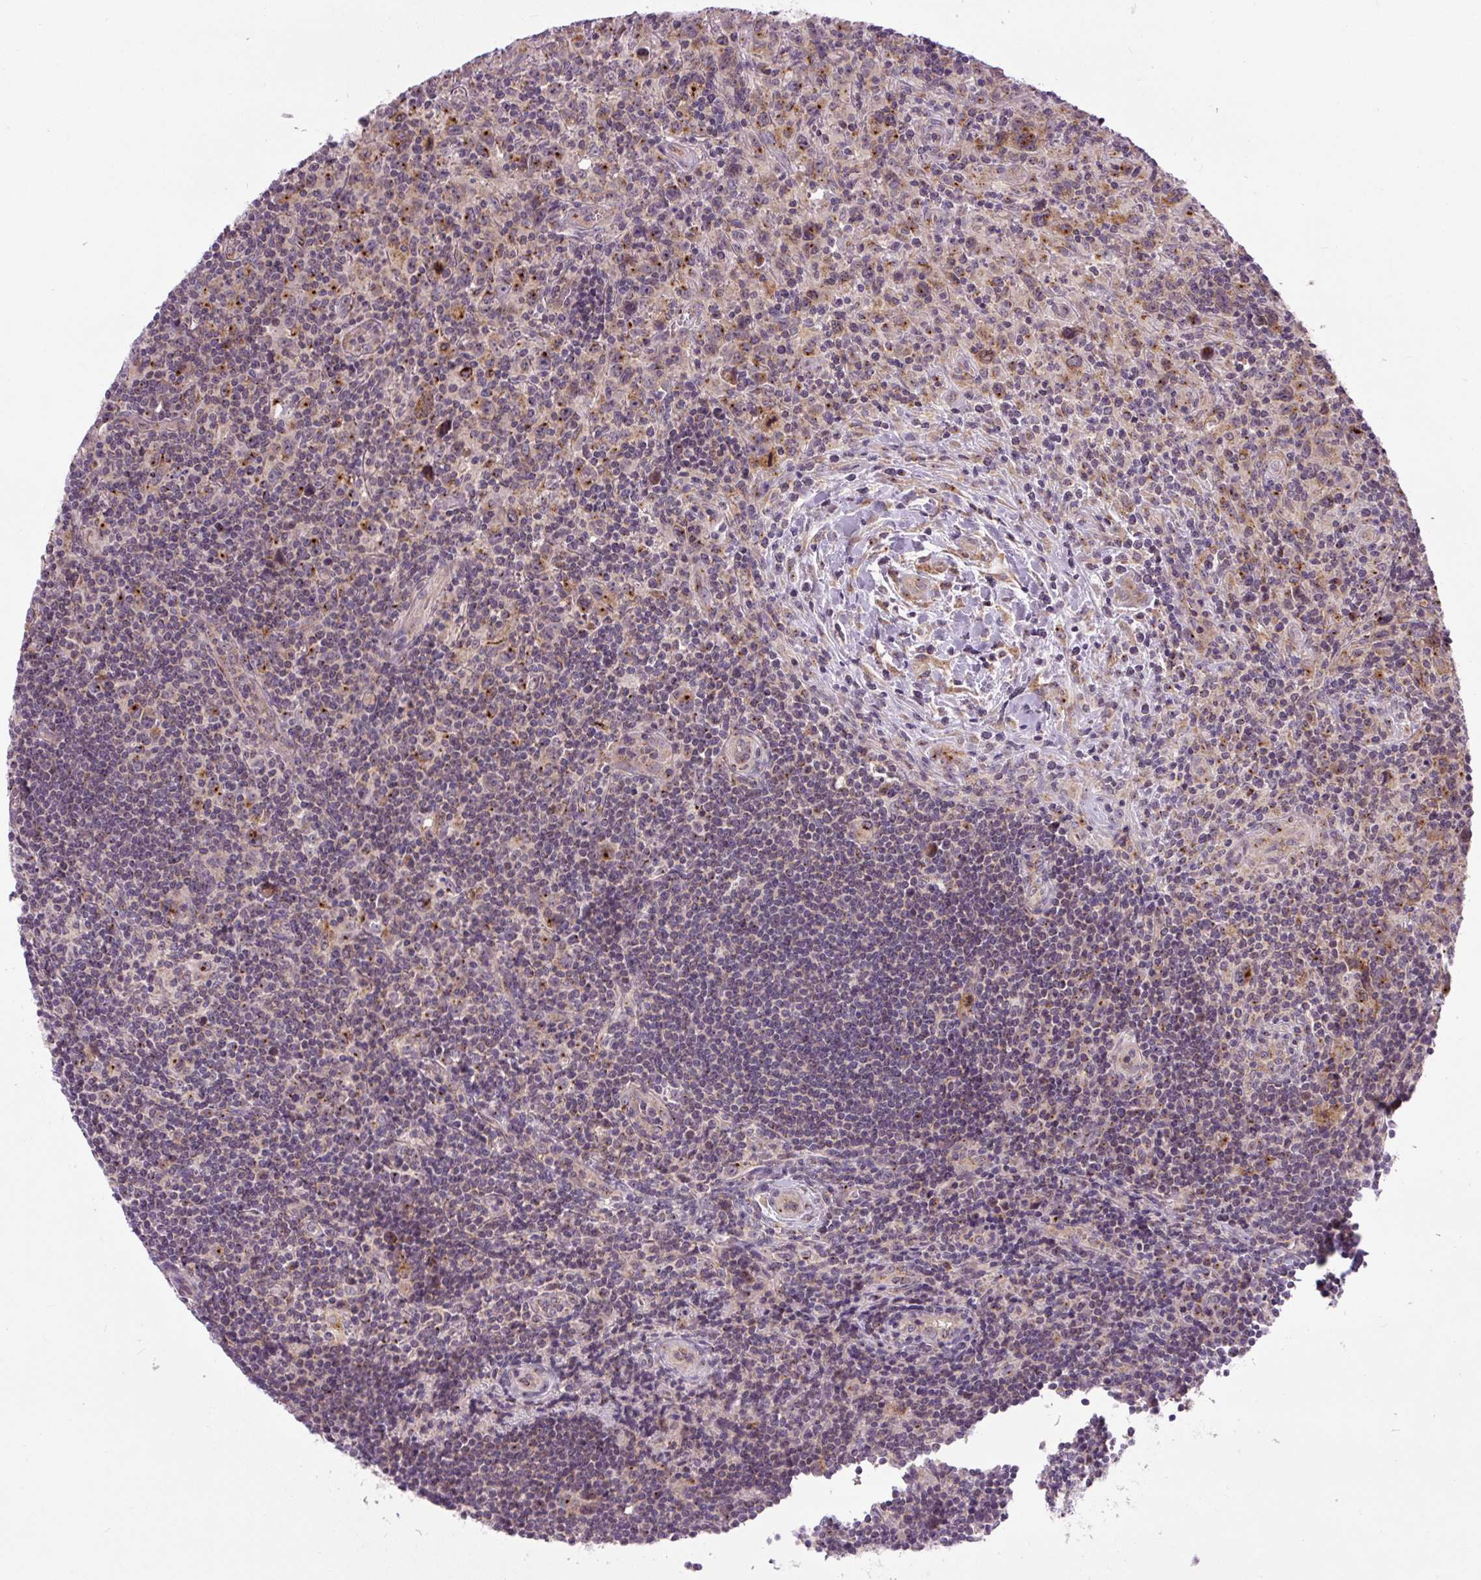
{"staining": {"intensity": "moderate", "quantity": ">75%", "location": "cytoplasmic/membranous"}, "tissue": "lymphoma", "cell_type": "Tumor cells", "image_type": "cancer", "snomed": [{"axis": "morphology", "description": "Hodgkin's disease, NOS"}, {"axis": "topography", "description": "Lymph node"}], "caption": "Immunohistochemistry (DAB) staining of human lymphoma shows moderate cytoplasmic/membranous protein expression in about >75% of tumor cells. Using DAB (brown) and hematoxylin (blue) stains, captured at high magnification using brightfield microscopy.", "gene": "PCM1", "patient": {"sex": "female", "age": 18}}